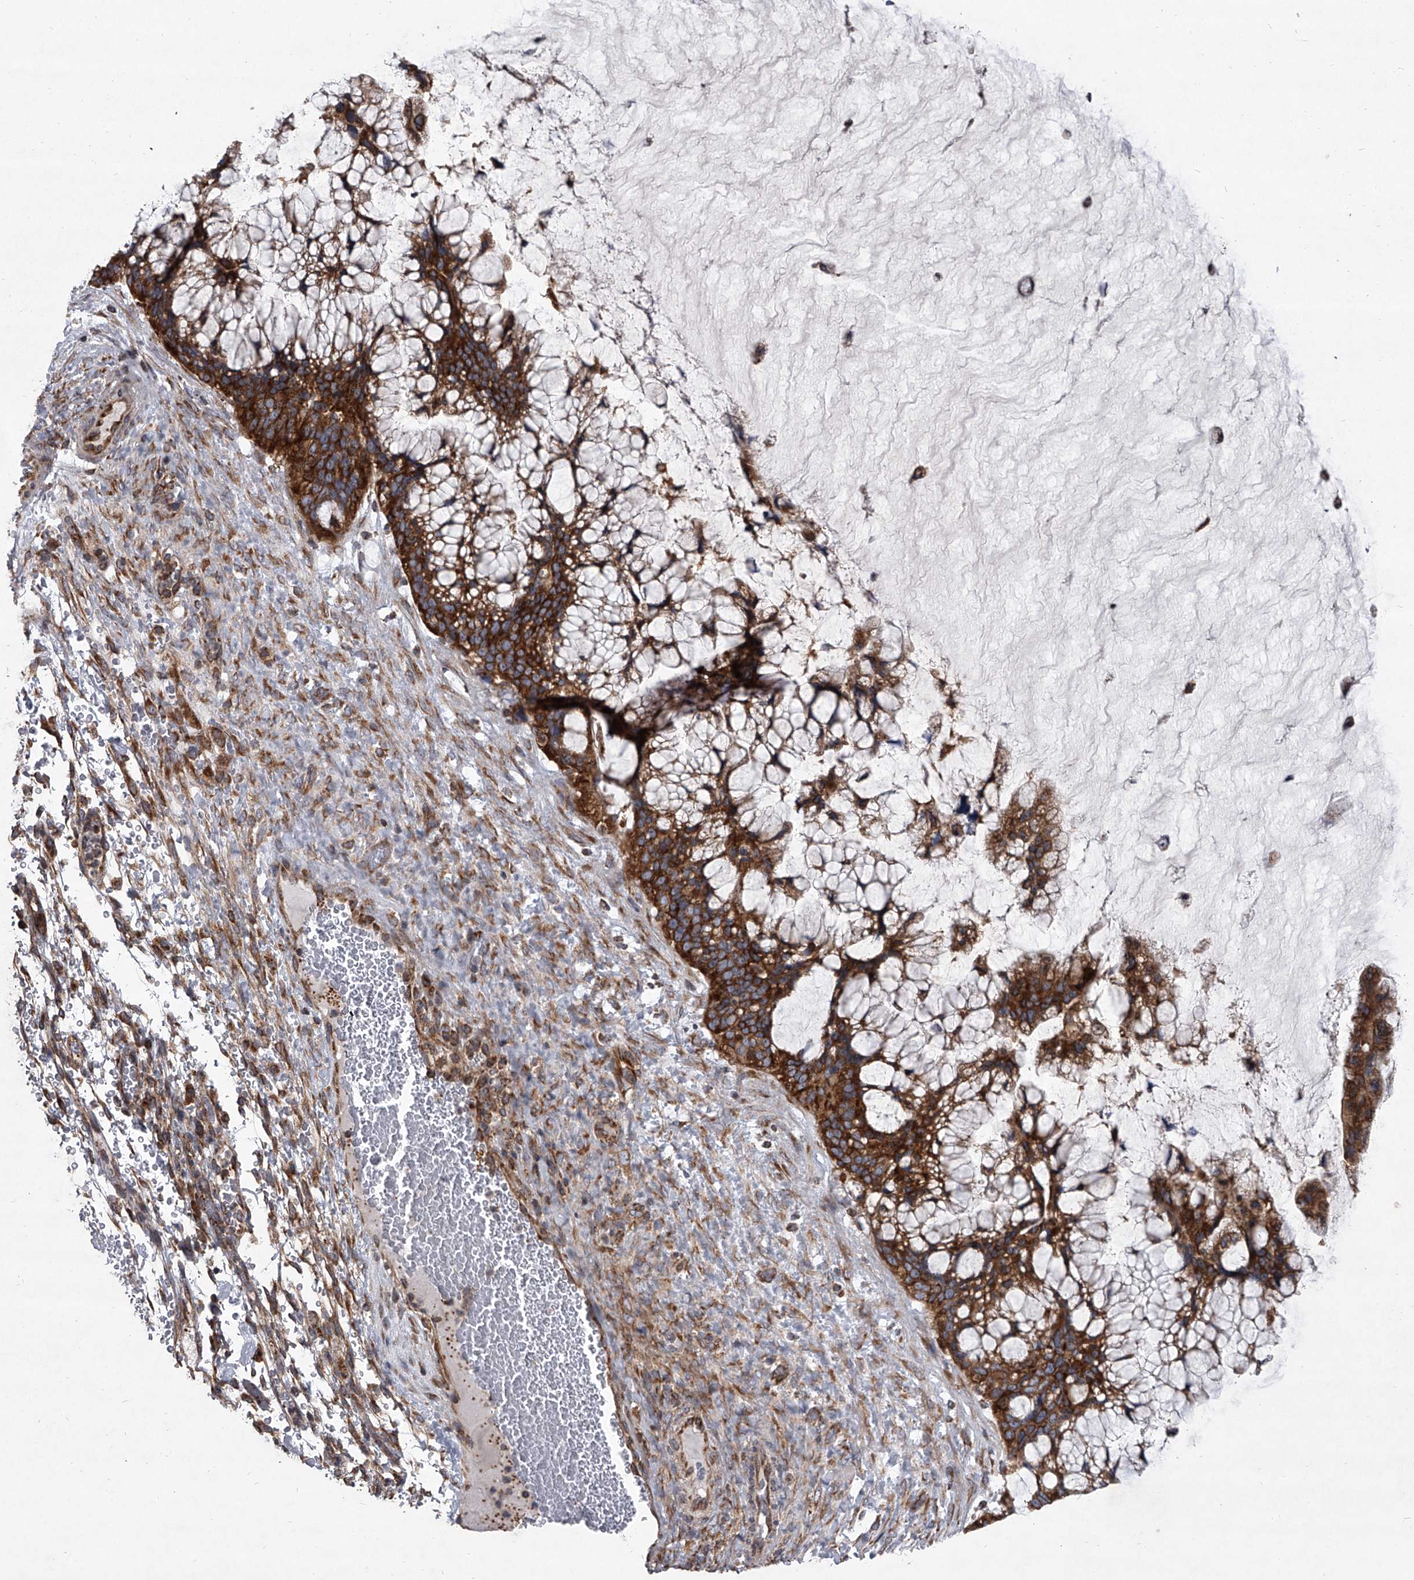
{"staining": {"intensity": "strong", "quantity": ">75%", "location": "cytoplasmic/membranous"}, "tissue": "ovarian cancer", "cell_type": "Tumor cells", "image_type": "cancer", "snomed": [{"axis": "morphology", "description": "Cystadenocarcinoma, mucinous, NOS"}, {"axis": "topography", "description": "Ovary"}], "caption": "The histopathology image demonstrates a brown stain indicating the presence of a protein in the cytoplasmic/membranous of tumor cells in ovarian cancer.", "gene": "ZC3H15", "patient": {"sex": "female", "age": 37}}